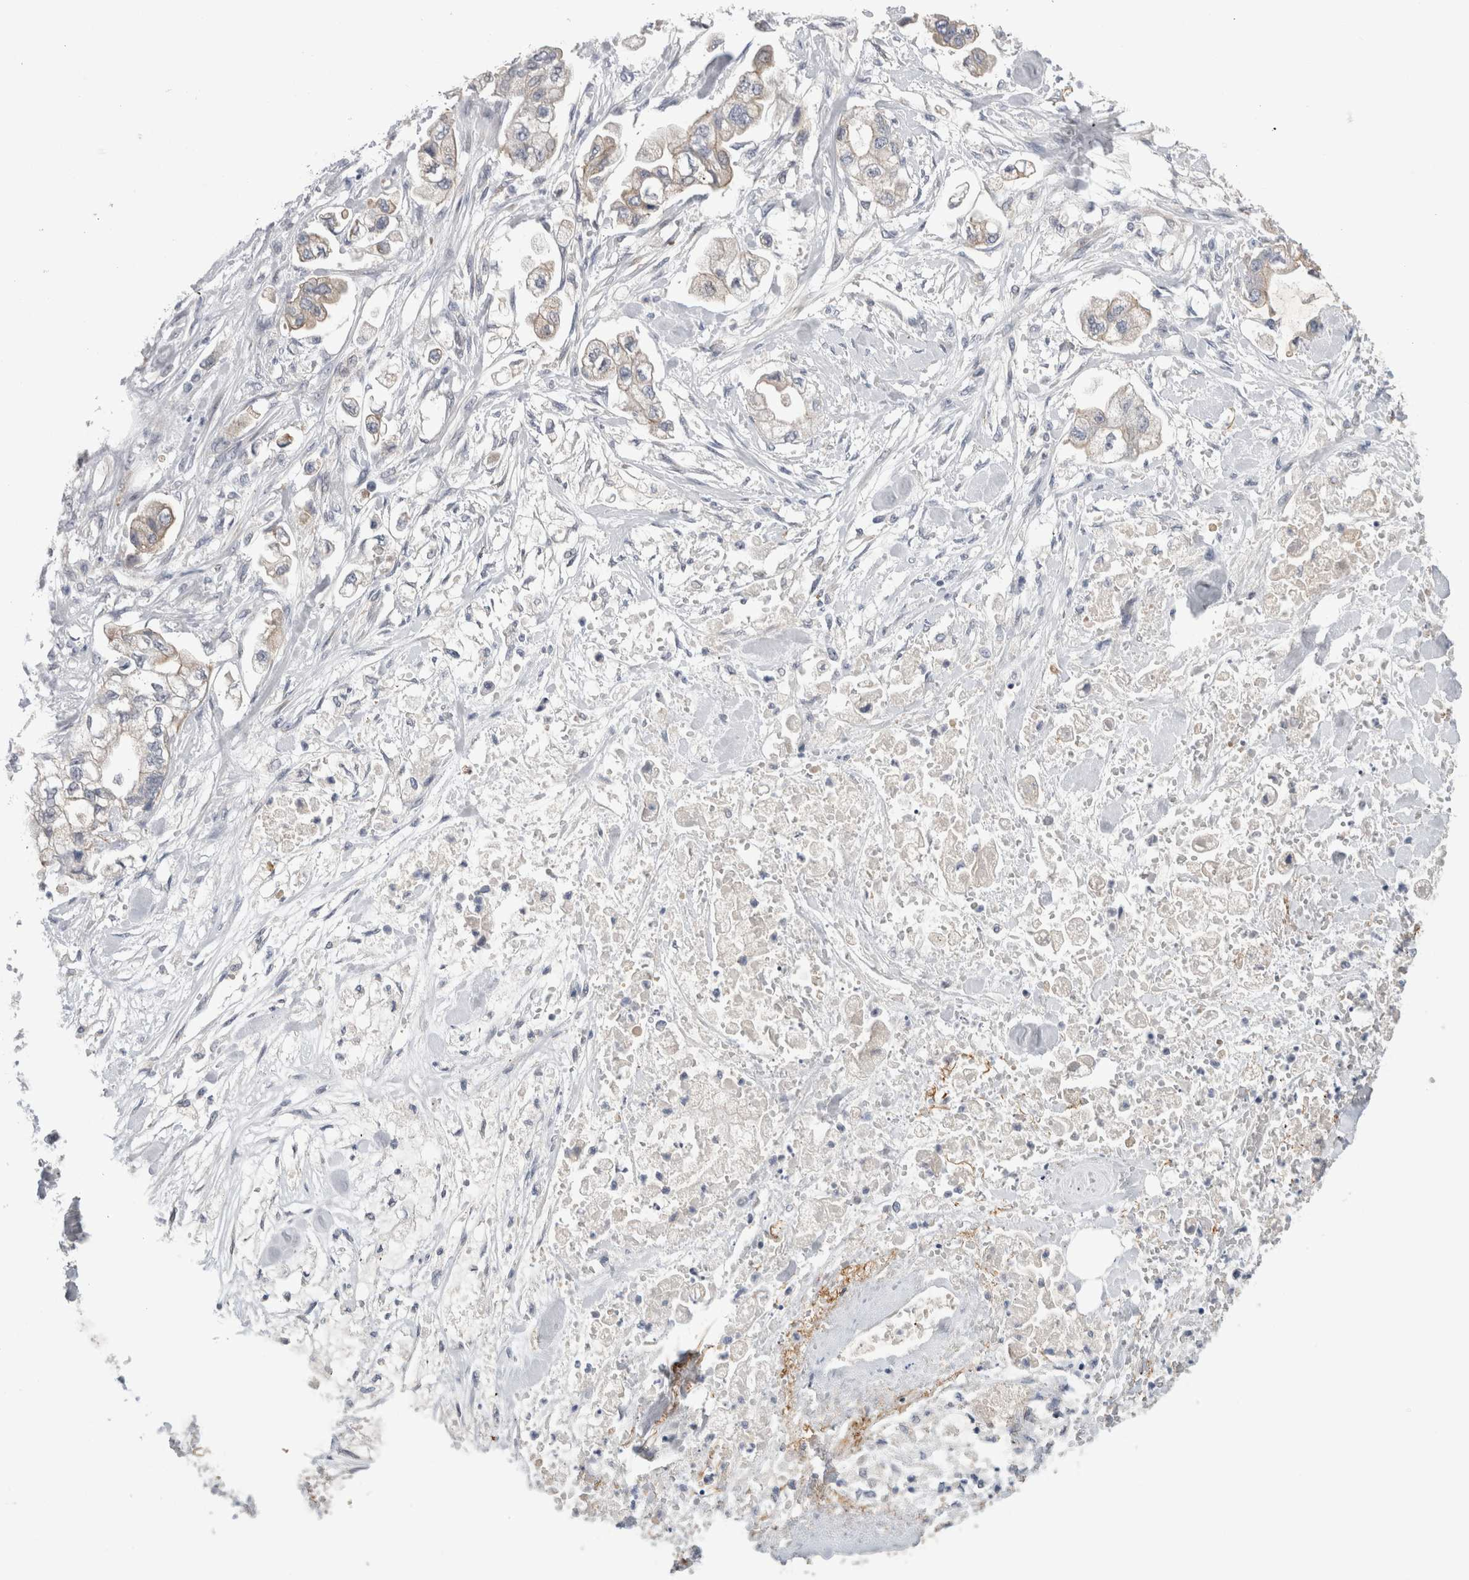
{"staining": {"intensity": "weak", "quantity": "<25%", "location": "cytoplasmic/membranous"}, "tissue": "stomach cancer", "cell_type": "Tumor cells", "image_type": "cancer", "snomed": [{"axis": "morphology", "description": "Normal tissue, NOS"}, {"axis": "morphology", "description": "Adenocarcinoma, NOS"}, {"axis": "topography", "description": "Stomach"}], "caption": "There is no significant staining in tumor cells of stomach adenocarcinoma.", "gene": "TAFA5", "patient": {"sex": "male", "age": 62}}